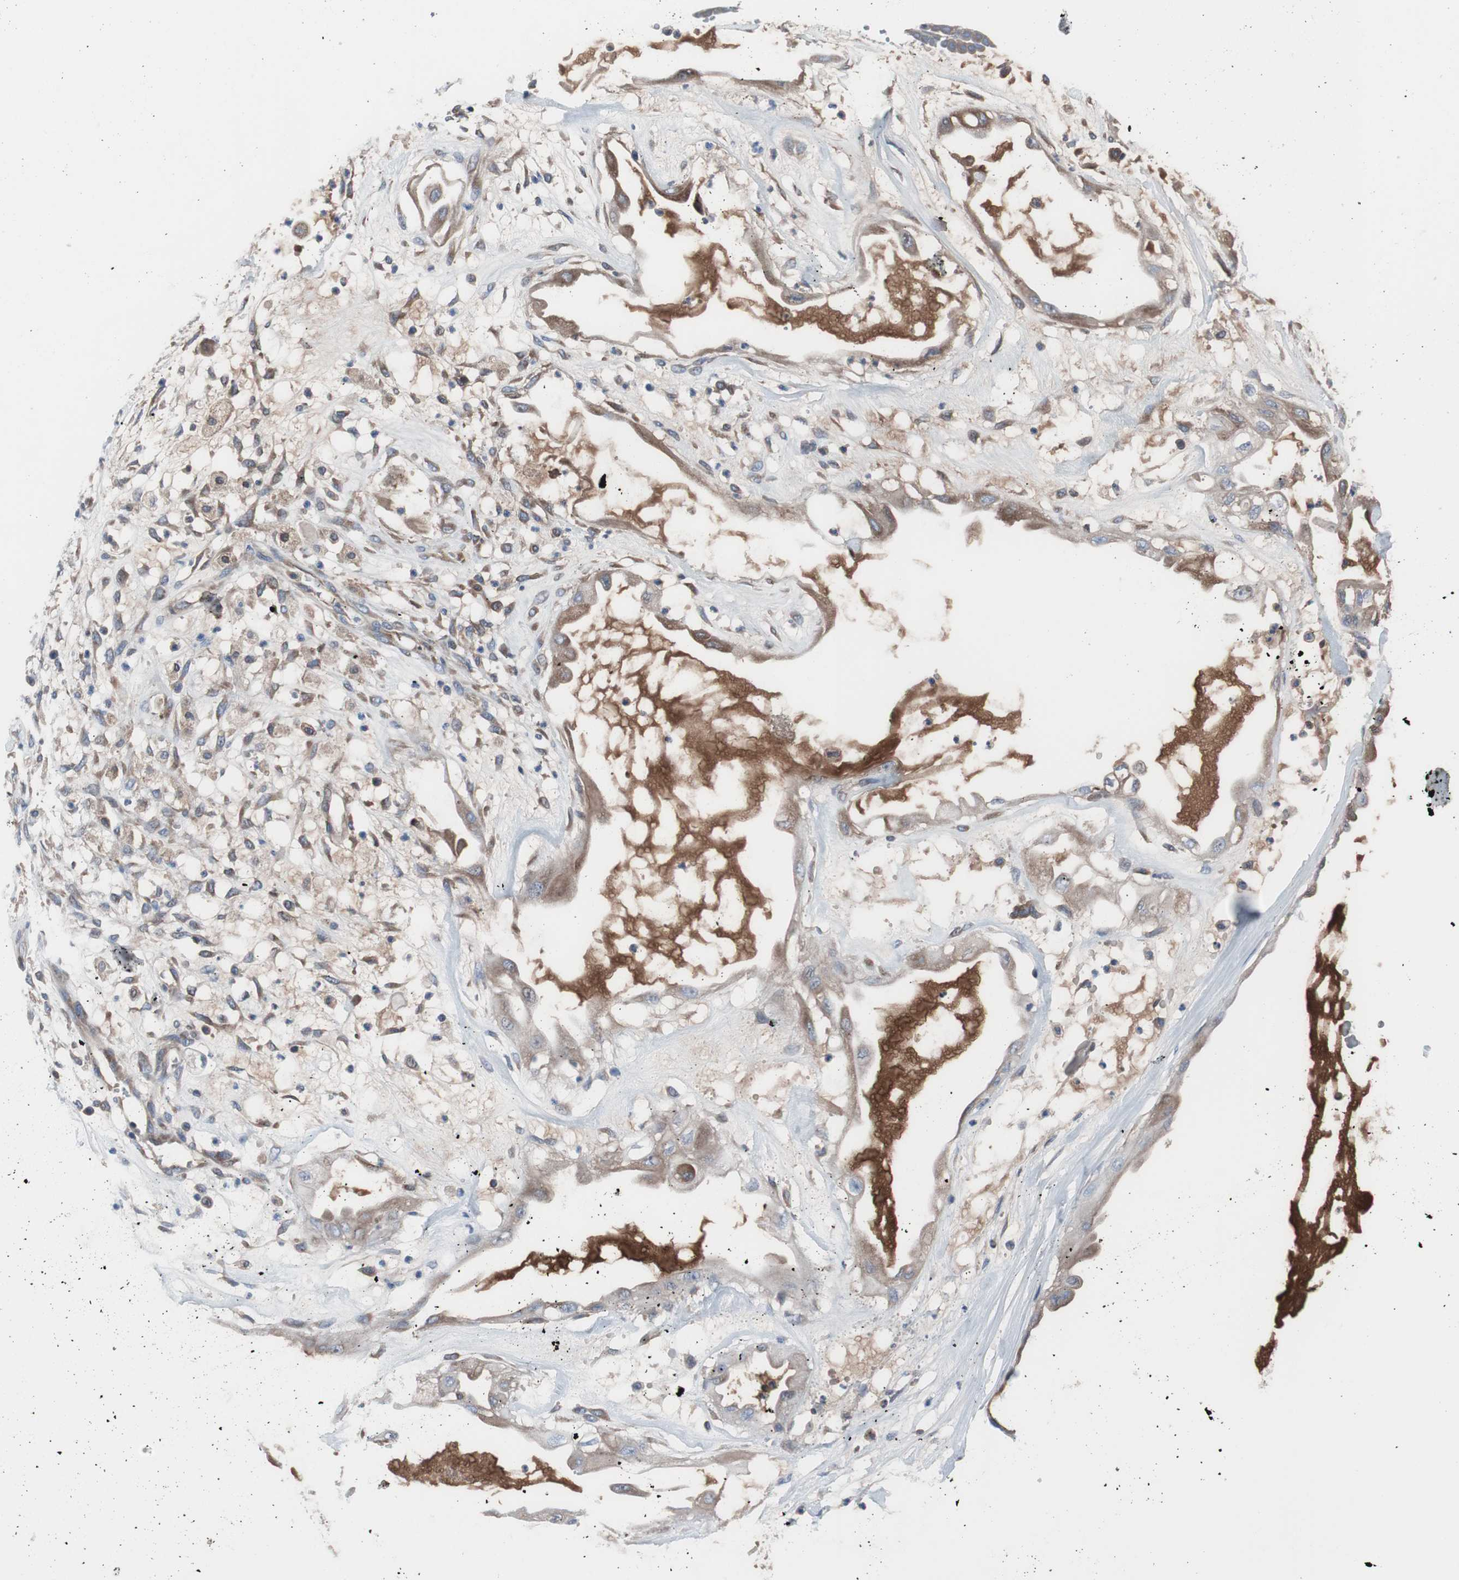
{"staining": {"intensity": "moderate", "quantity": "25%-75%", "location": "cytoplasmic/membranous"}, "tissue": "ovarian cancer", "cell_type": "Tumor cells", "image_type": "cancer", "snomed": [{"axis": "morphology", "description": "Carcinoma, NOS"}, {"axis": "morphology", "description": "Carcinoma, endometroid"}, {"axis": "topography", "description": "Ovary"}], "caption": "IHC (DAB (3,3'-diaminobenzidine)) staining of ovarian carcinoma displays moderate cytoplasmic/membranous protein expression in about 25%-75% of tumor cells.", "gene": "KANSL1", "patient": {"sex": "female", "age": 50}}